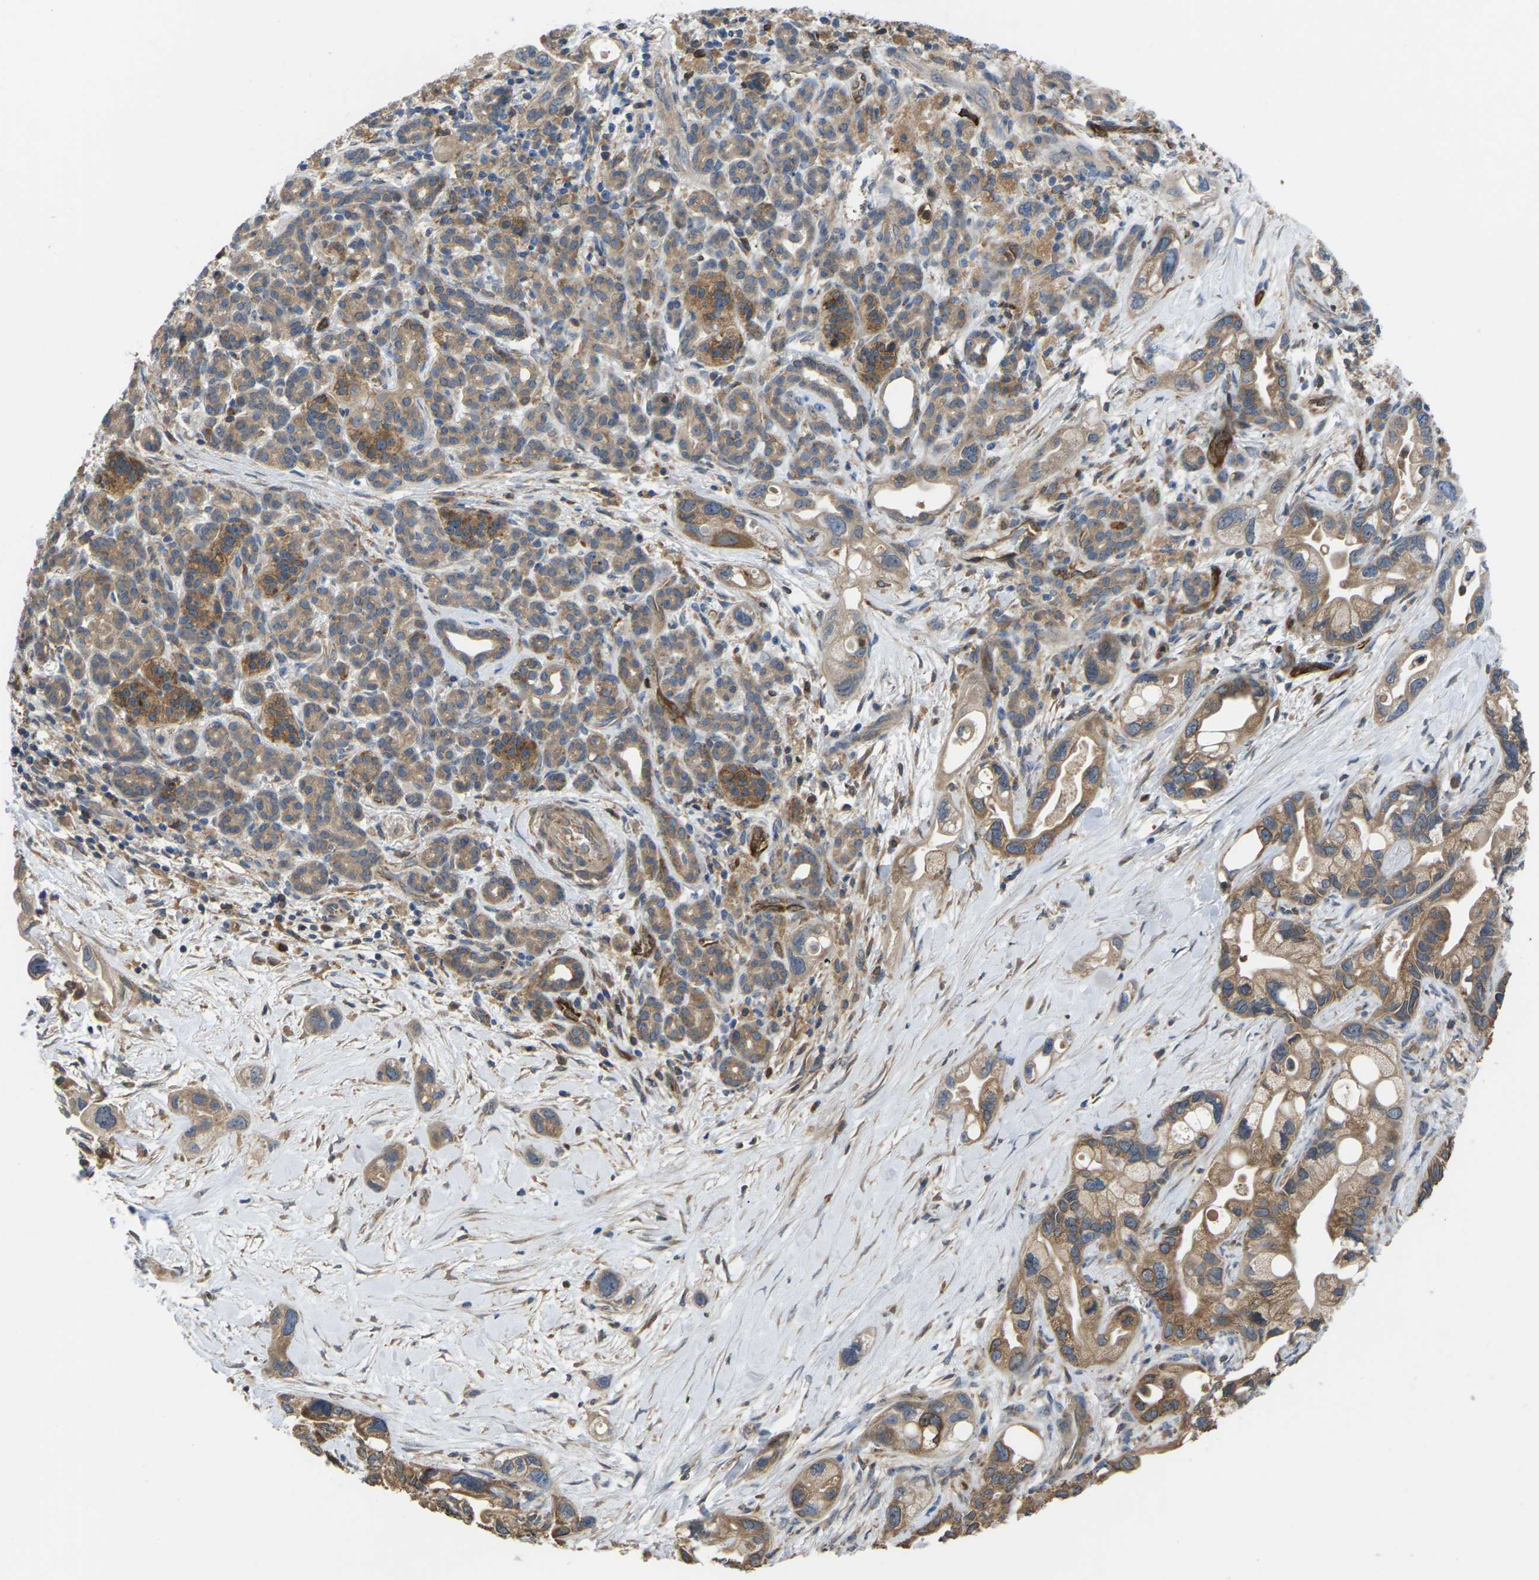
{"staining": {"intensity": "moderate", "quantity": "25%-75%", "location": "cytoplasmic/membranous"}, "tissue": "pancreatic cancer", "cell_type": "Tumor cells", "image_type": "cancer", "snomed": [{"axis": "morphology", "description": "Adenocarcinoma, NOS"}, {"axis": "topography", "description": "Pancreas"}], "caption": "DAB immunohistochemical staining of pancreatic cancer shows moderate cytoplasmic/membranous protein staining in about 25%-75% of tumor cells. Nuclei are stained in blue.", "gene": "TIAM1", "patient": {"sex": "female", "age": 77}}